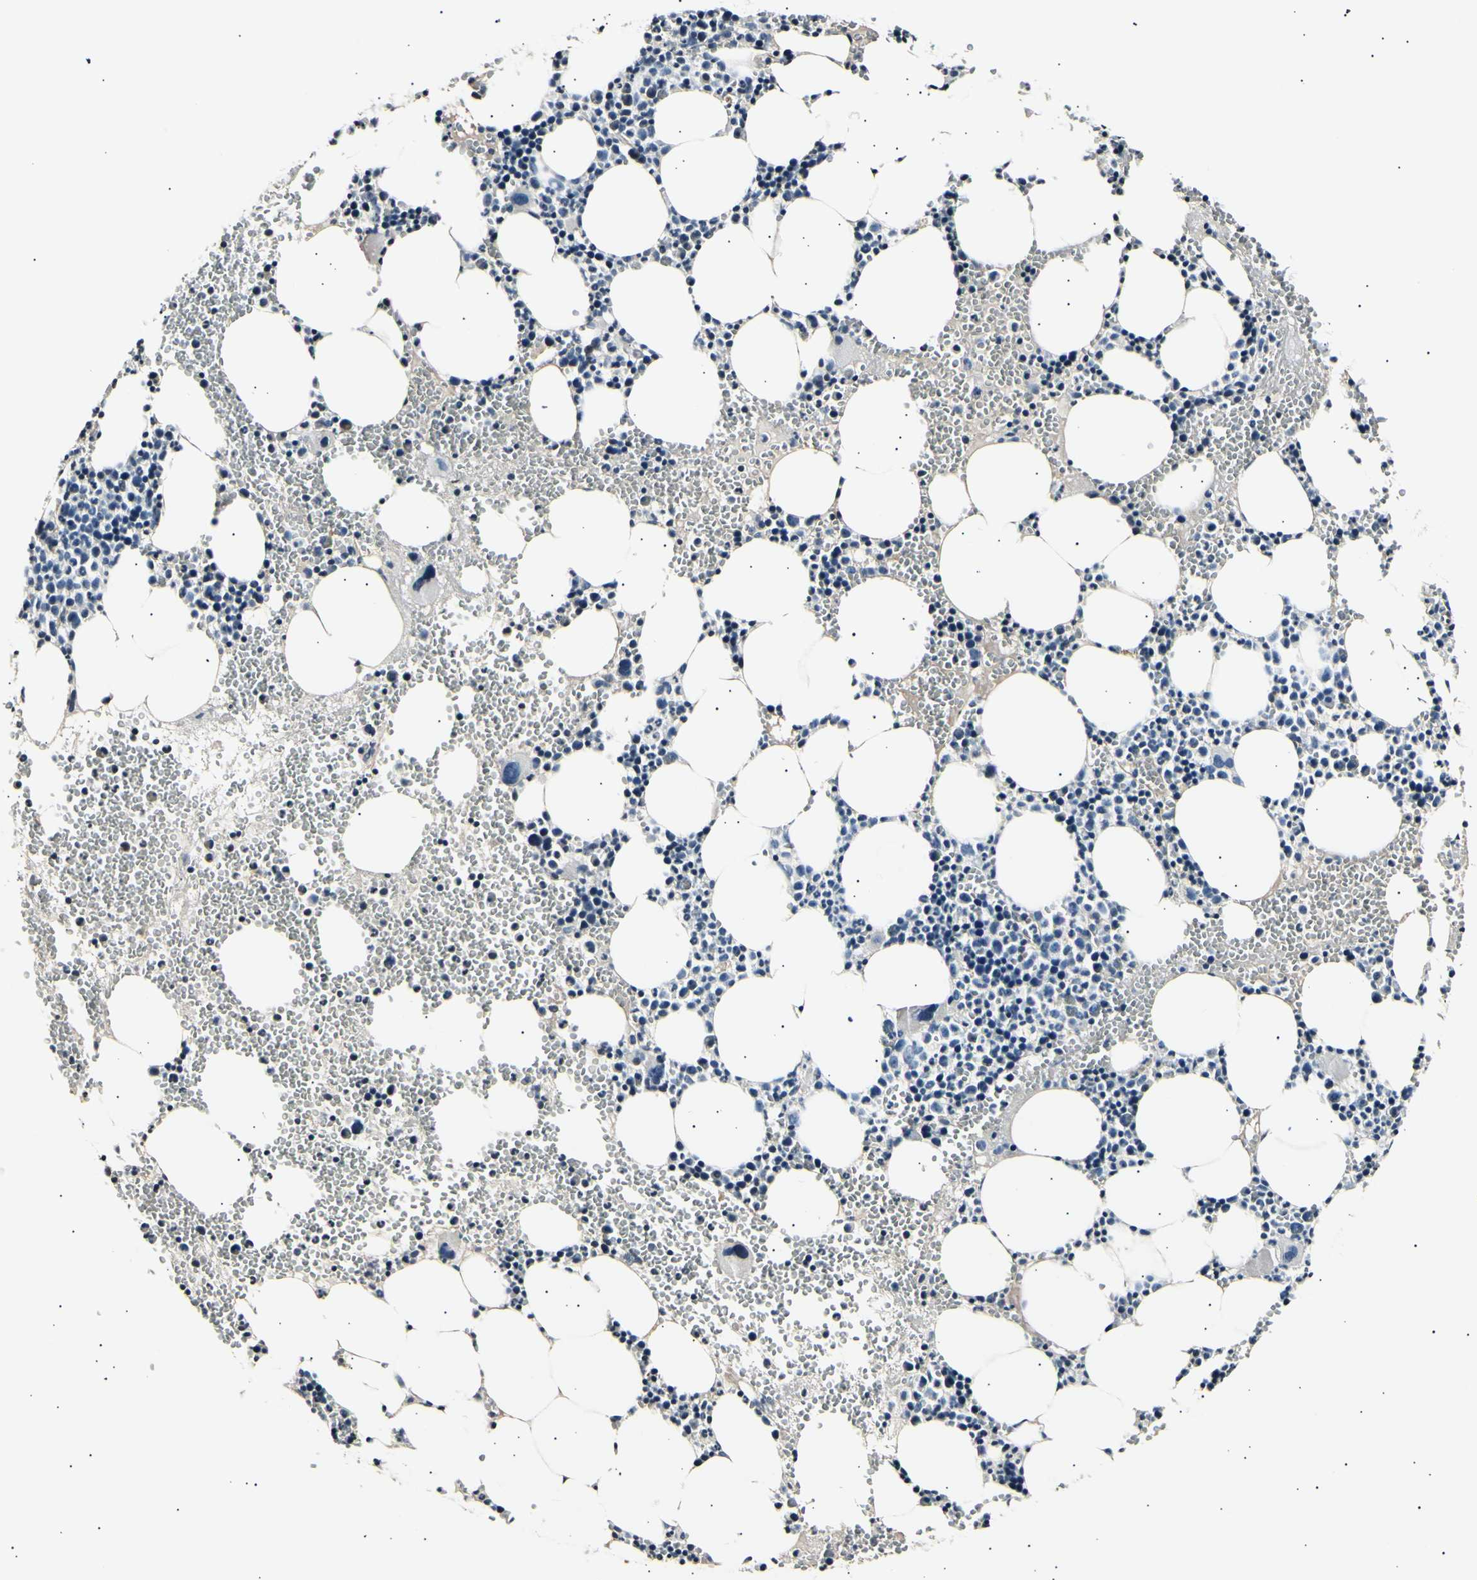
{"staining": {"intensity": "negative", "quantity": "none", "location": "none"}, "tissue": "bone marrow", "cell_type": "Hematopoietic cells", "image_type": "normal", "snomed": [{"axis": "morphology", "description": "Normal tissue, NOS"}, {"axis": "morphology", "description": "Inflammation, NOS"}, {"axis": "topography", "description": "Bone marrow"}], "caption": "The immunohistochemistry histopathology image has no significant expression in hematopoietic cells of bone marrow.", "gene": "AK1", "patient": {"sex": "female", "age": 76}}